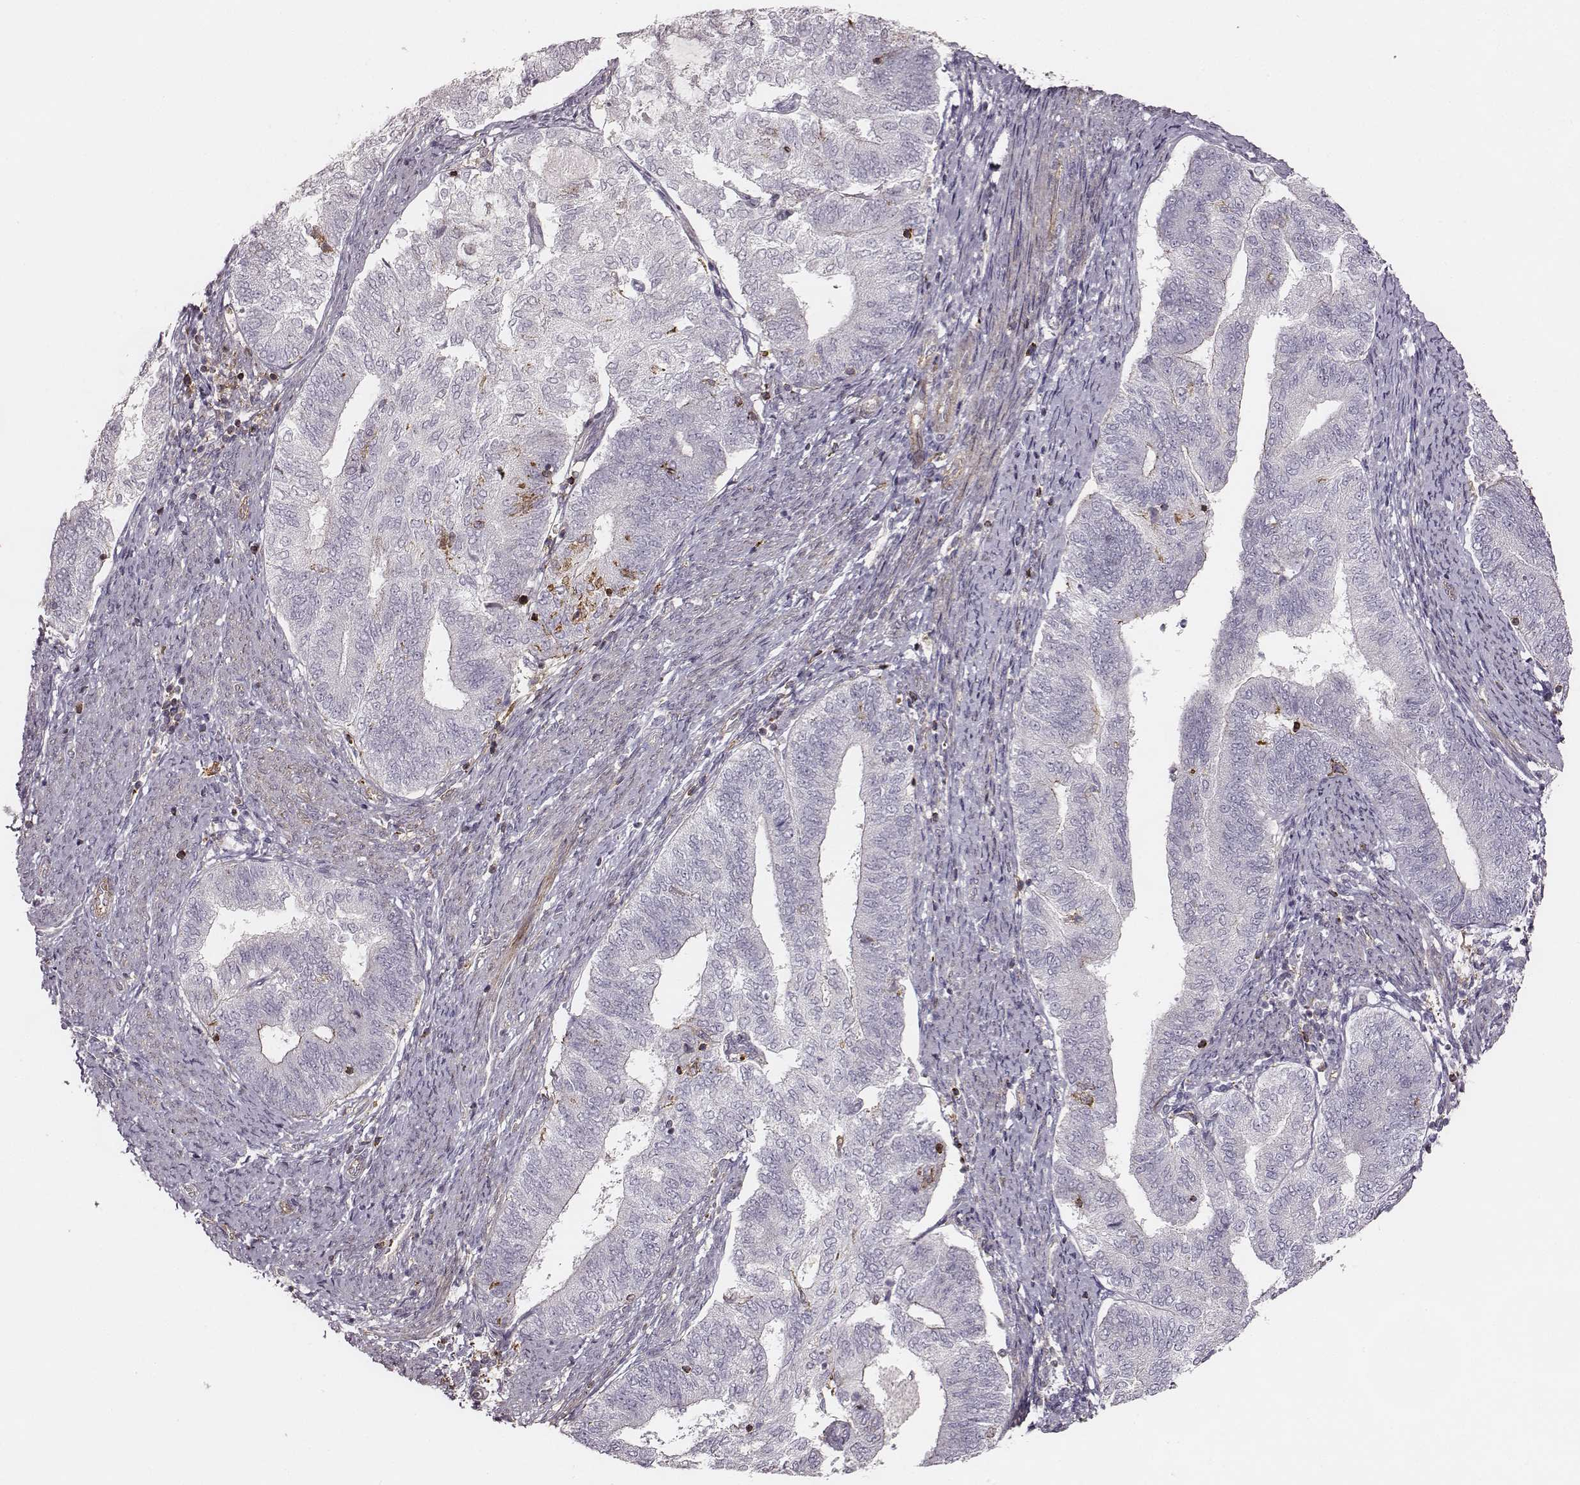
{"staining": {"intensity": "negative", "quantity": "none", "location": "none"}, "tissue": "endometrial cancer", "cell_type": "Tumor cells", "image_type": "cancer", "snomed": [{"axis": "morphology", "description": "Adenocarcinoma, NOS"}, {"axis": "topography", "description": "Endometrium"}], "caption": "DAB immunohistochemical staining of endometrial cancer (adenocarcinoma) demonstrates no significant staining in tumor cells.", "gene": "ZYX", "patient": {"sex": "female", "age": 65}}